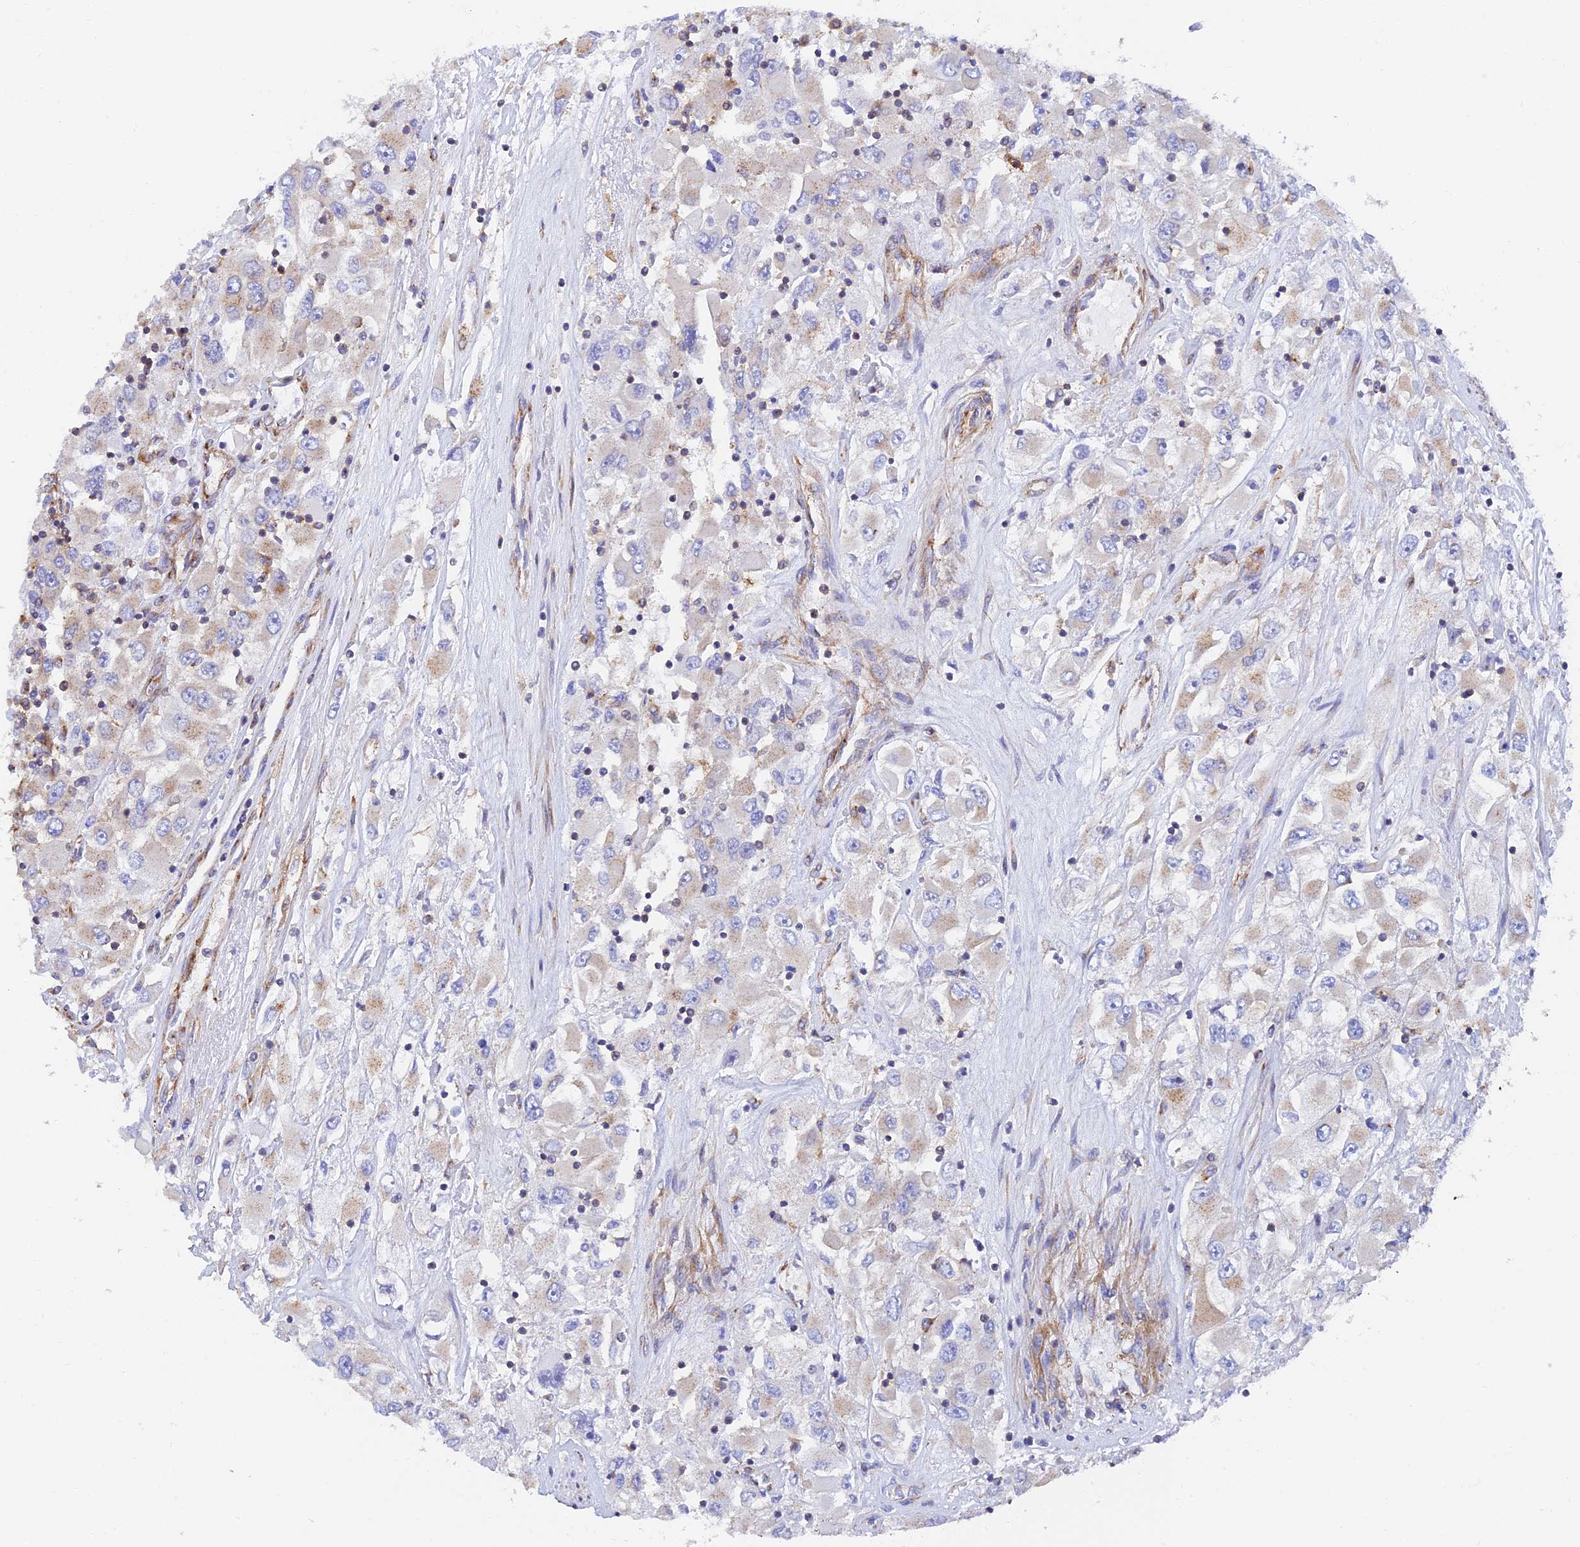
{"staining": {"intensity": "weak", "quantity": "<25%", "location": "cytoplasmic/membranous"}, "tissue": "renal cancer", "cell_type": "Tumor cells", "image_type": "cancer", "snomed": [{"axis": "morphology", "description": "Adenocarcinoma, NOS"}, {"axis": "topography", "description": "Kidney"}], "caption": "Immunohistochemistry histopathology image of neoplastic tissue: human renal cancer (adenocarcinoma) stained with DAB (3,3'-diaminobenzidine) shows no significant protein staining in tumor cells.", "gene": "DCTN2", "patient": {"sex": "female", "age": 52}}